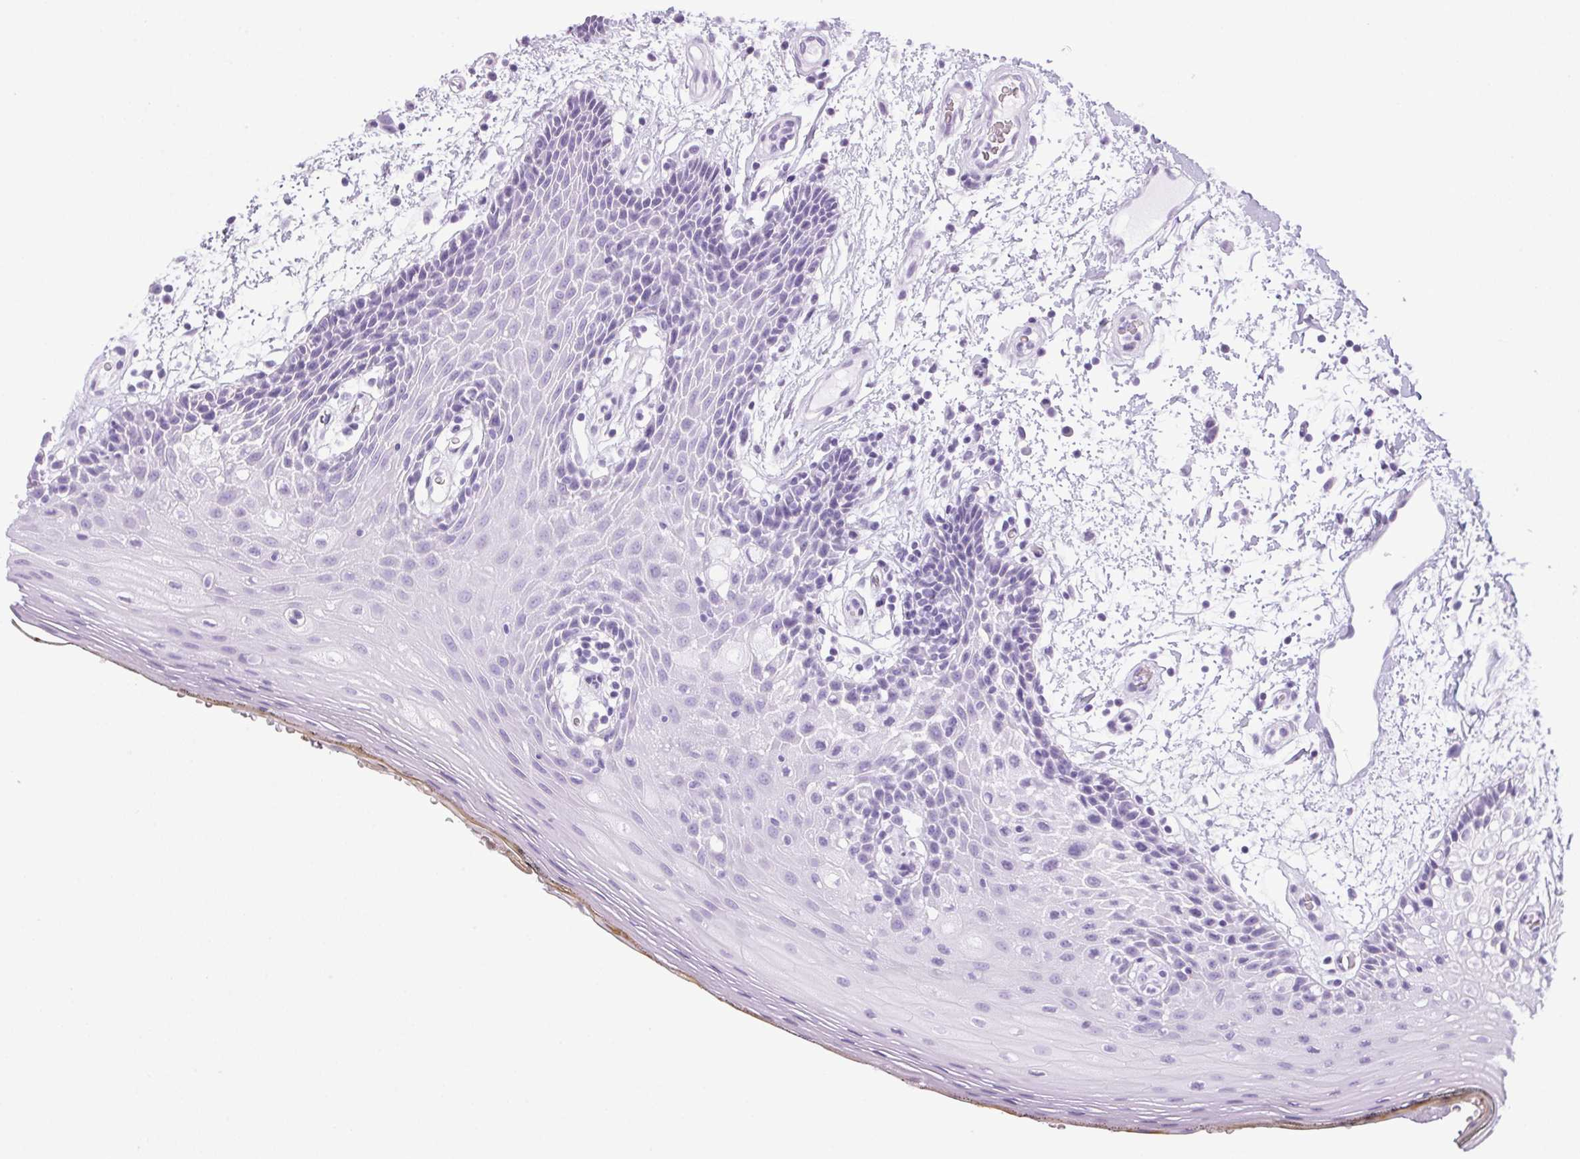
{"staining": {"intensity": "negative", "quantity": "none", "location": "none"}, "tissue": "oral mucosa", "cell_type": "Squamous epithelial cells", "image_type": "normal", "snomed": [{"axis": "morphology", "description": "Normal tissue, NOS"}, {"axis": "morphology", "description": "Squamous cell carcinoma, NOS"}, {"axis": "topography", "description": "Oral tissue"}, {"axis": "topography", "description": "Head-Neck"}], "caption": "DAB (3,3'-diaminobenzidine) immunohistochemical staining of unremarkable human oral mucosa exhibits no significant staining in squamous epithelial cells. (Brightfield microscopy of DAB (3,3'-diaminobenzidine) immunohistochemistry at high magnification).", "gene": "TMEM175", "patient": {"sex": "male", "age": 52}}